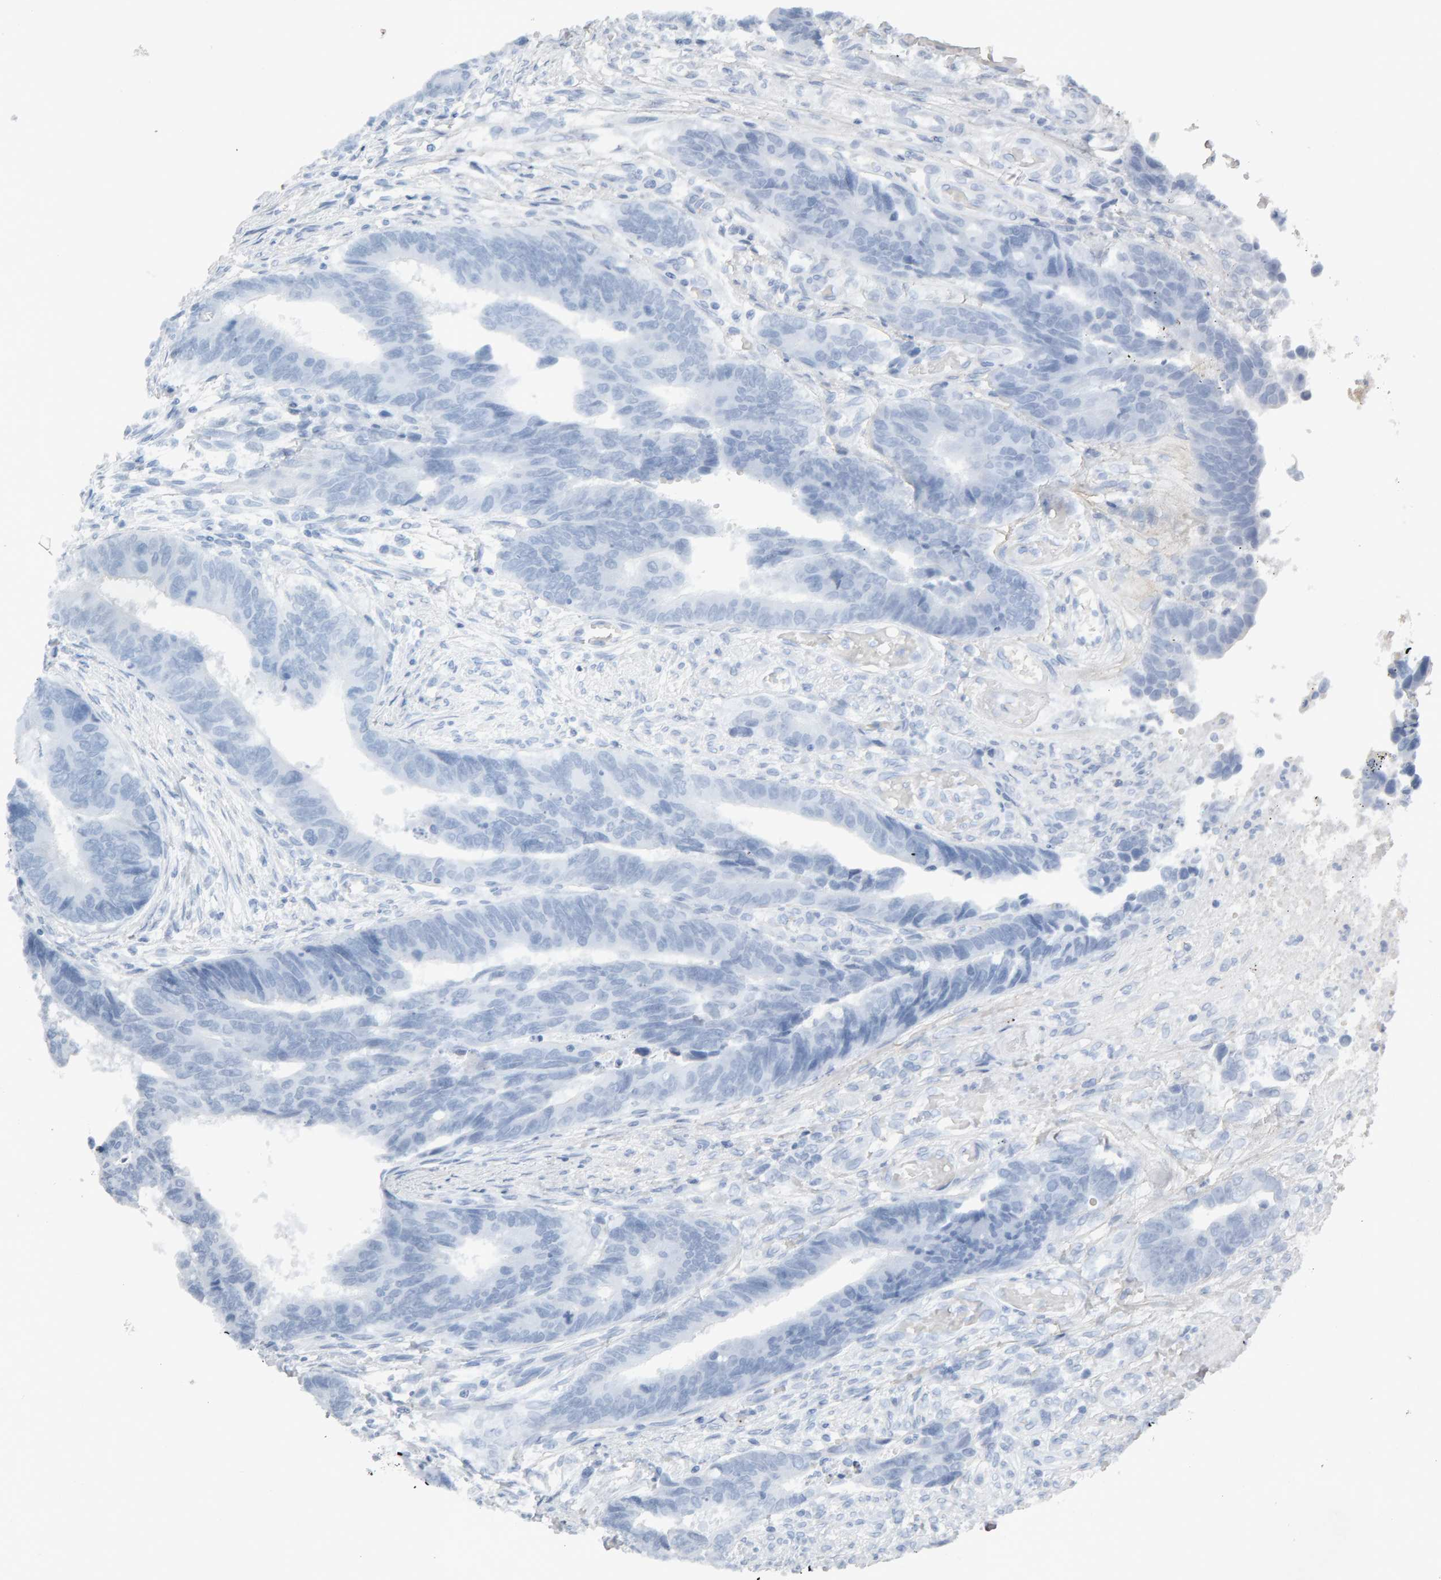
{"staining": {"intensity": "negative", "quantity": "none", "location": "none"}, "tissue": "colorectal cancer", "cell_type": "Tumor cells", "image_type": "cancer", "snomed": [{"axis": "morphology", "description": "Adenocarcinoma, NOS"}, {"axis": "topography", "description": "Rectum"}], "caption": "DAB immunohistochemical staining of human colorectal cancer (adenocarcinoma) shows no significant staining in tumor cells.", "gene": "ENGASE", "patient": {"sex": "male", "age": 84}}